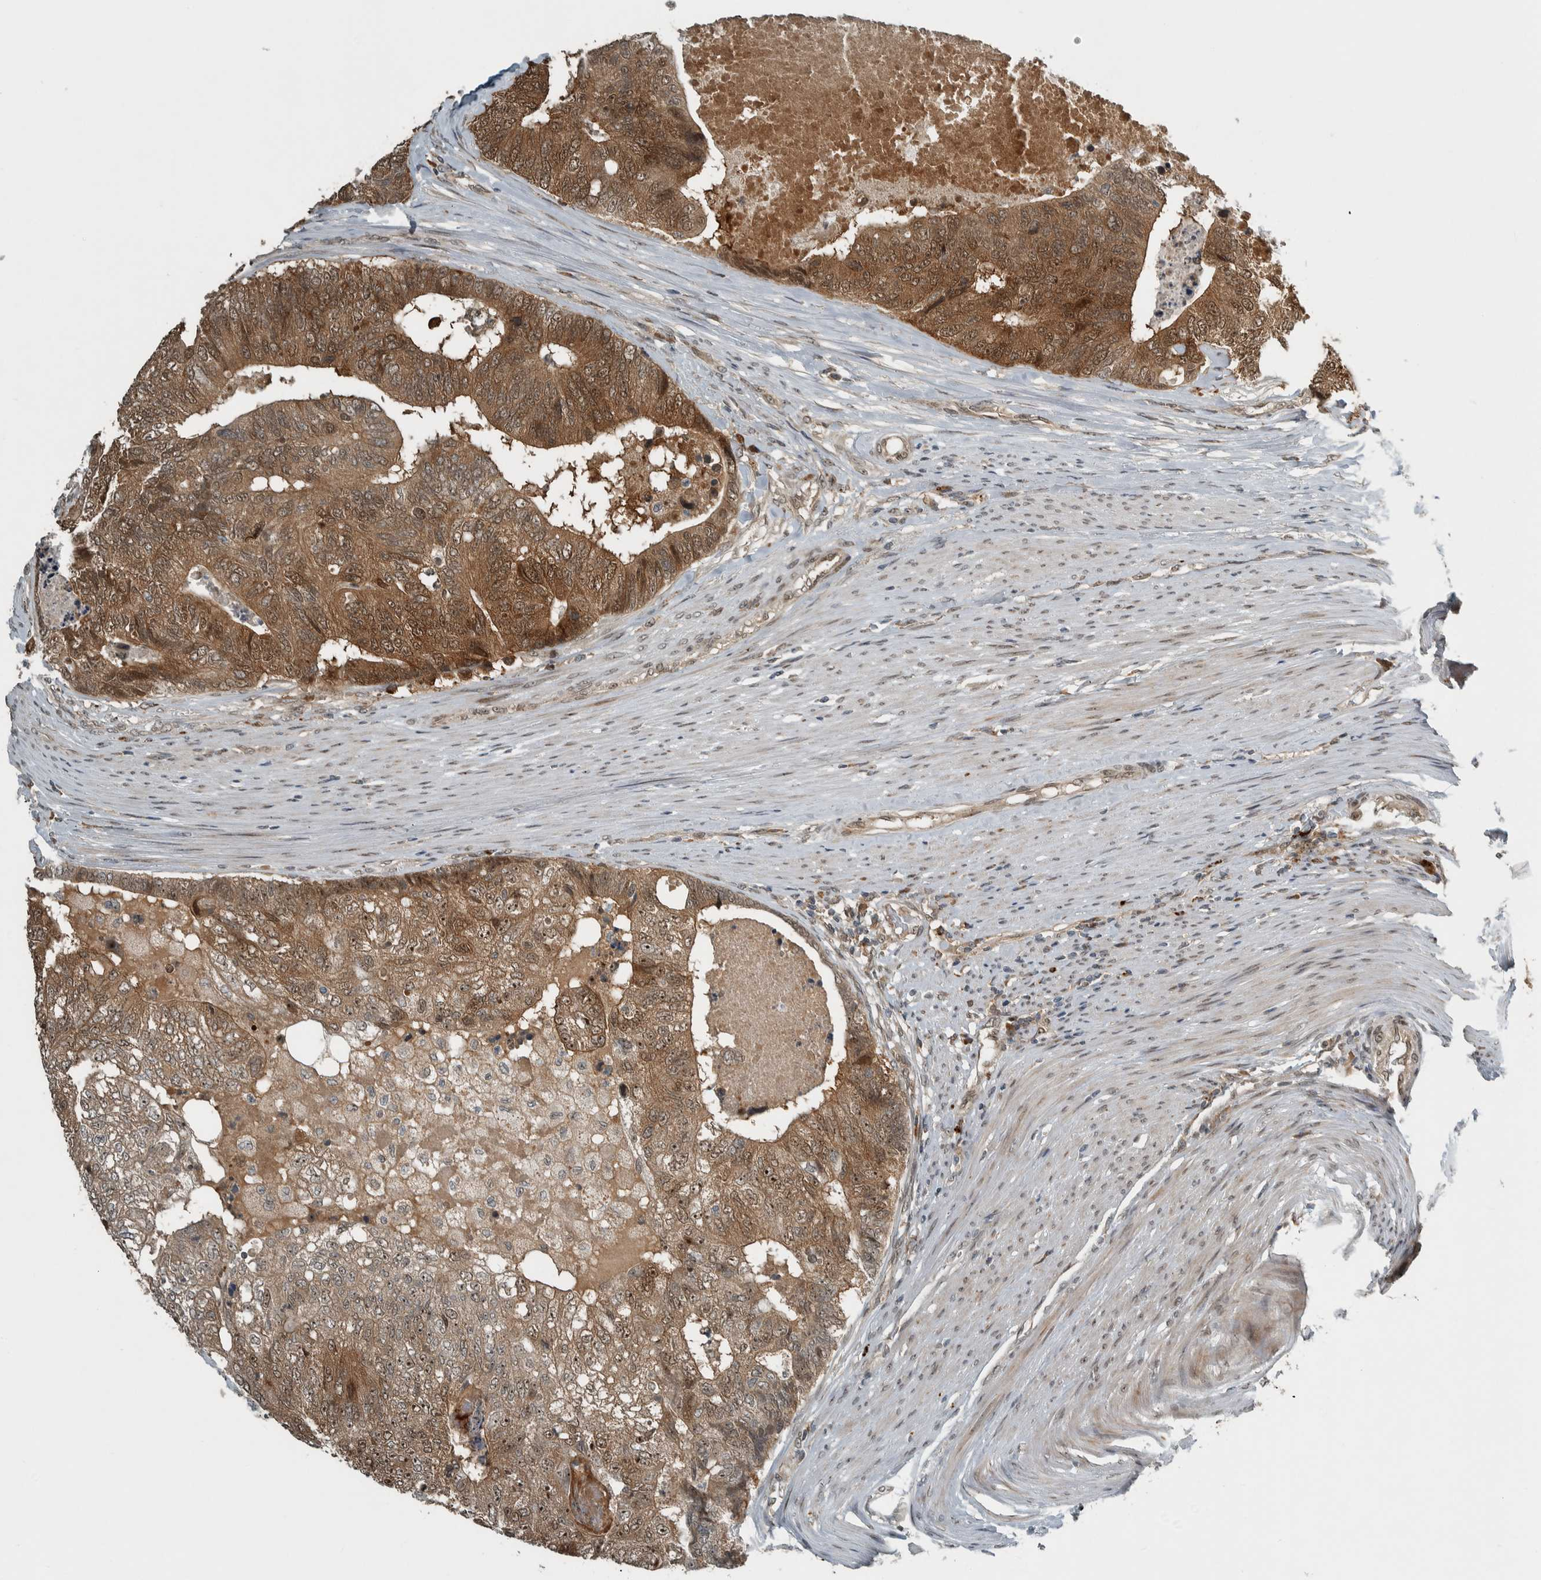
{"staining": {"intensity": "strong", "quantity": ">75%", "location": "cytoplasmic/membranous,nuclear"}, "tissue": "colorectal cancer", "cell_type": "Tumor cells", "image_type": "cancer", "snomed": [{"axis": "morphology", "description": "Adenocarcinoma, NOS"}, {"axis": "topography", "description": "Colon"}], "caption": "Colorectal cancer (adenocarcinoma) was stained to show a protein in brown. There is high levels of strong cytoplasmic/membranous and nuclear expression in about >75% of tumor cells.", "gene": "XPO5", "patient": {"sex": "female", "age": 67}}